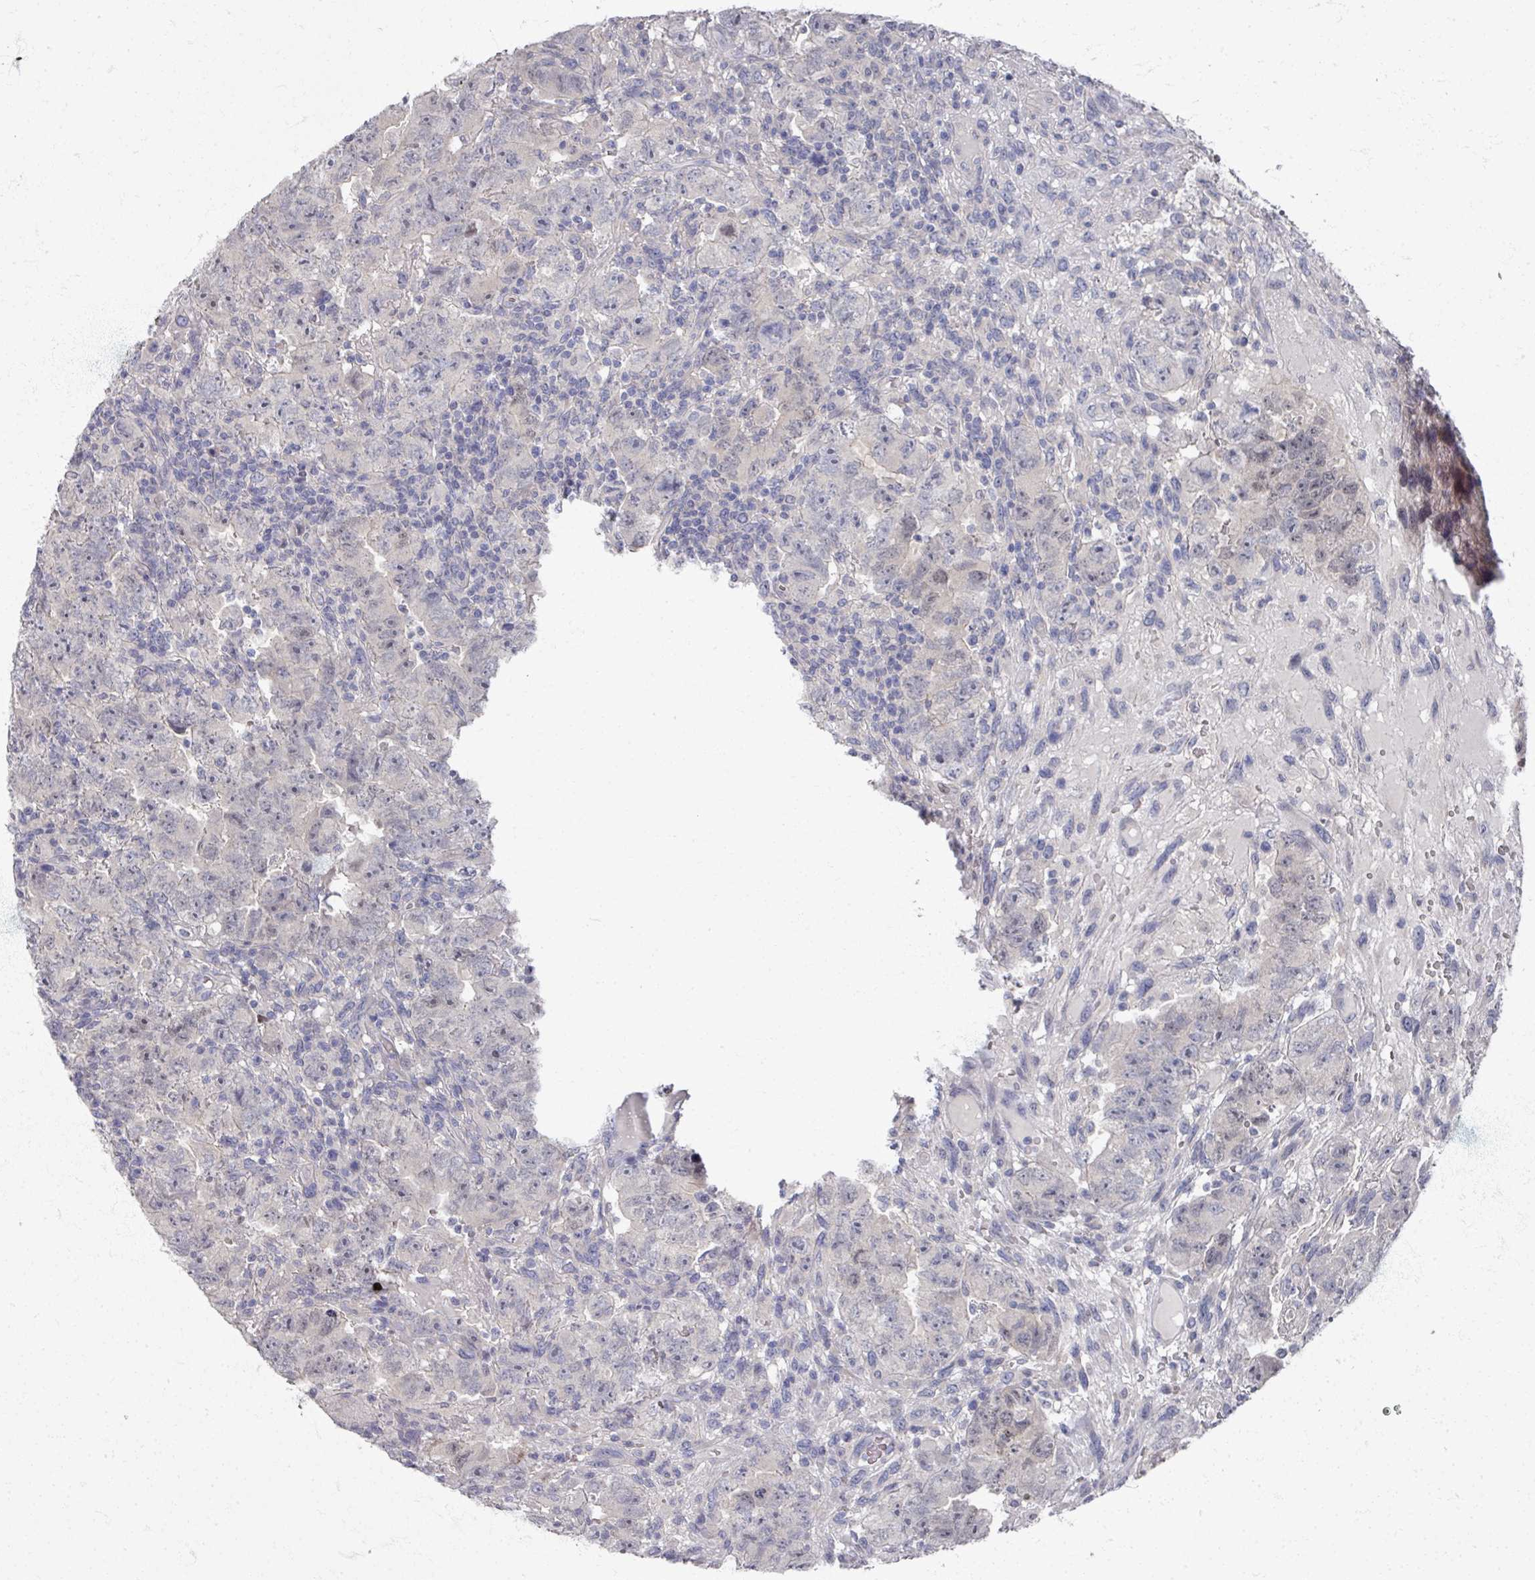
{"staining": {"intensity": "negative", "quantity": "none", "location": "none"}, "tissue": "testis cancer", "cell_type": "Tumor cells", "image_type": "cancer", "snomed": [{"axis": "morphology", "description": "Carcinoma, Embryonal, NOS"}, {"axis": "topography", "description": "Testis"}], "caption": "Immunohistochemistry photomicrograph of human testis cancer stained for a protein (brown), which demonstrates no positivity in tumor cells.", "gene": "TTYH3", "patient": {"sex": "male", "age": 24}}